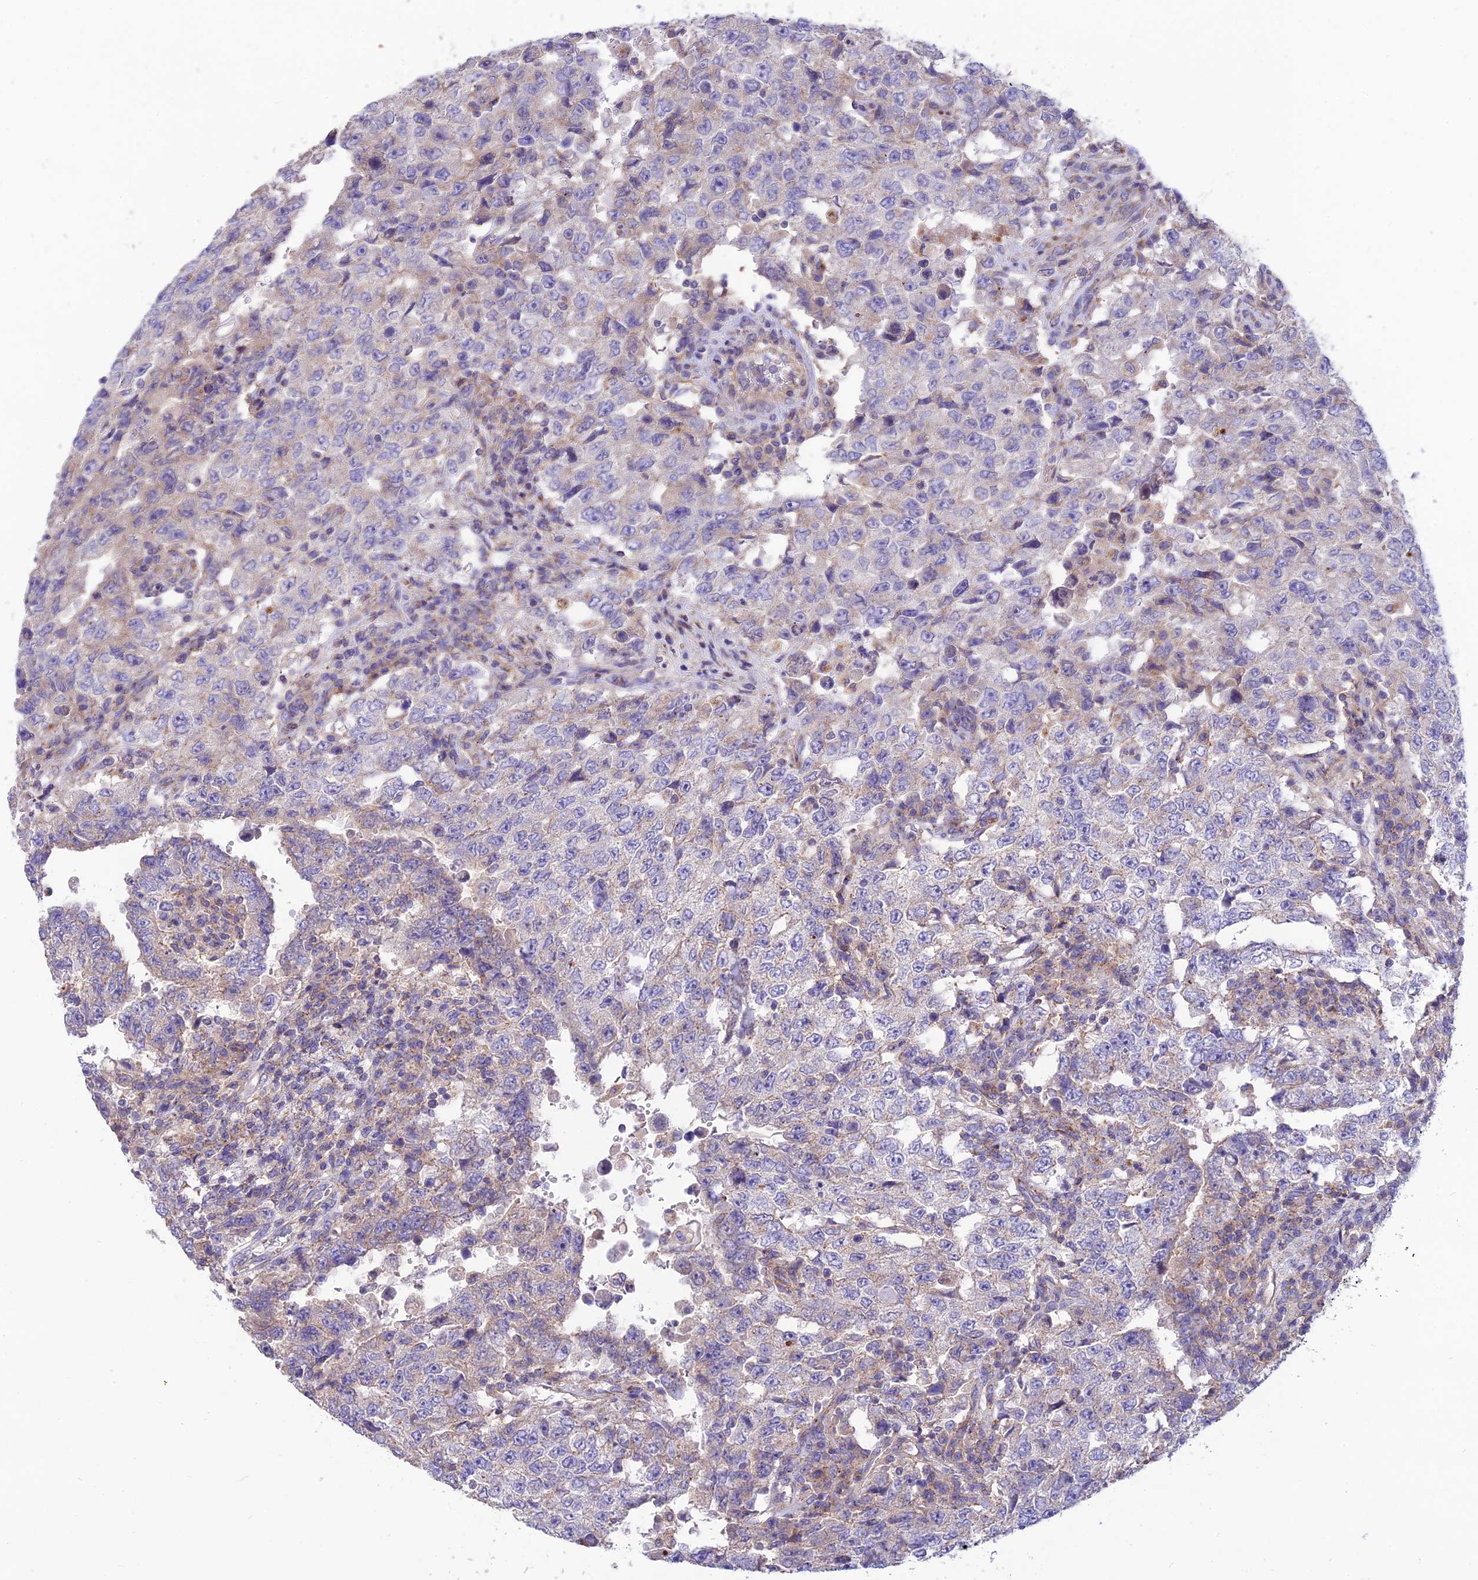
{"staining": {"intensity": "weak", "quantity": "<25%", "location": "cytoplasmic/membranous"}, "tissue": "testis cancer", "cell_type": "Tumor cells", "image_type": "cancer", "snomed": [{"axis": "morphology", "description": "Carcinoma, Embryonal, NOS"}, {"axis": "topography", "description": "Testis"}], "caption": "This is an immunohistochemistry image of testis cancer. There is no staining in tumor cells.", "gene": "CCDC157", "patient": {"sex": "male", "age": 26}}